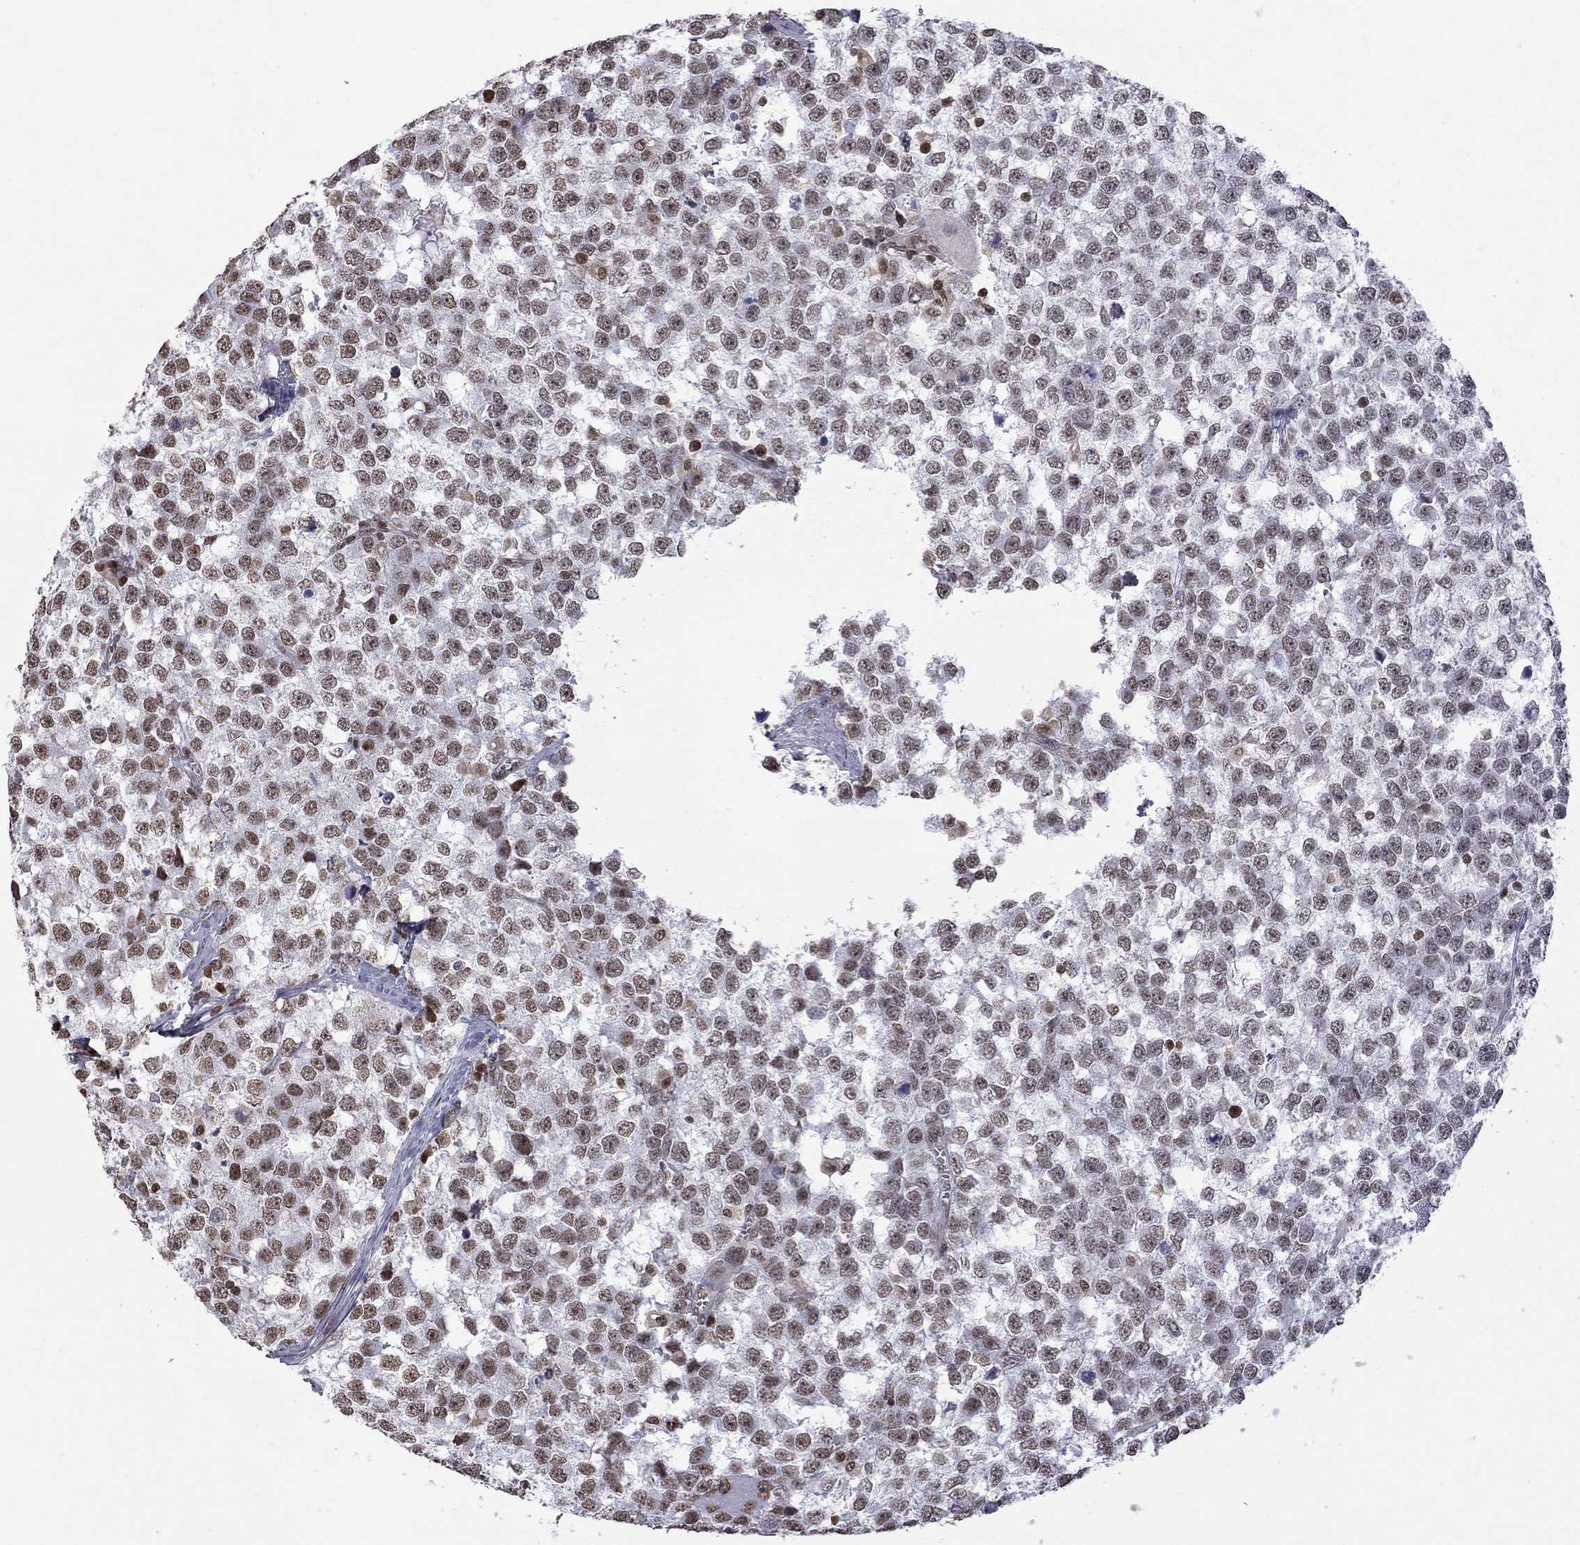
{"staining": {"intensity": "weak", "quantity": "25%-75%", "location": "nuclear"}, "tissue": "testis cancer", "cell_type": "Tumor cells", "image_type": "cancer", "snomed": [{"axis": "morphology", "description": "Normal tissue, NOS"}, {"axis": "morphology", "description": "Seminoma, NOS"}, {"axis": "topography", "description": "Testis"}, {"axis": "topography", "description": "Epididymis"}], "caption": "About 25%-75% of tumor cells in testis cancer reveal weak nuclear protein staining as visualized by brown immunohistochemical staining.", "gene": "RFWD3", "patient": {"sex": "male", "age": 34}}